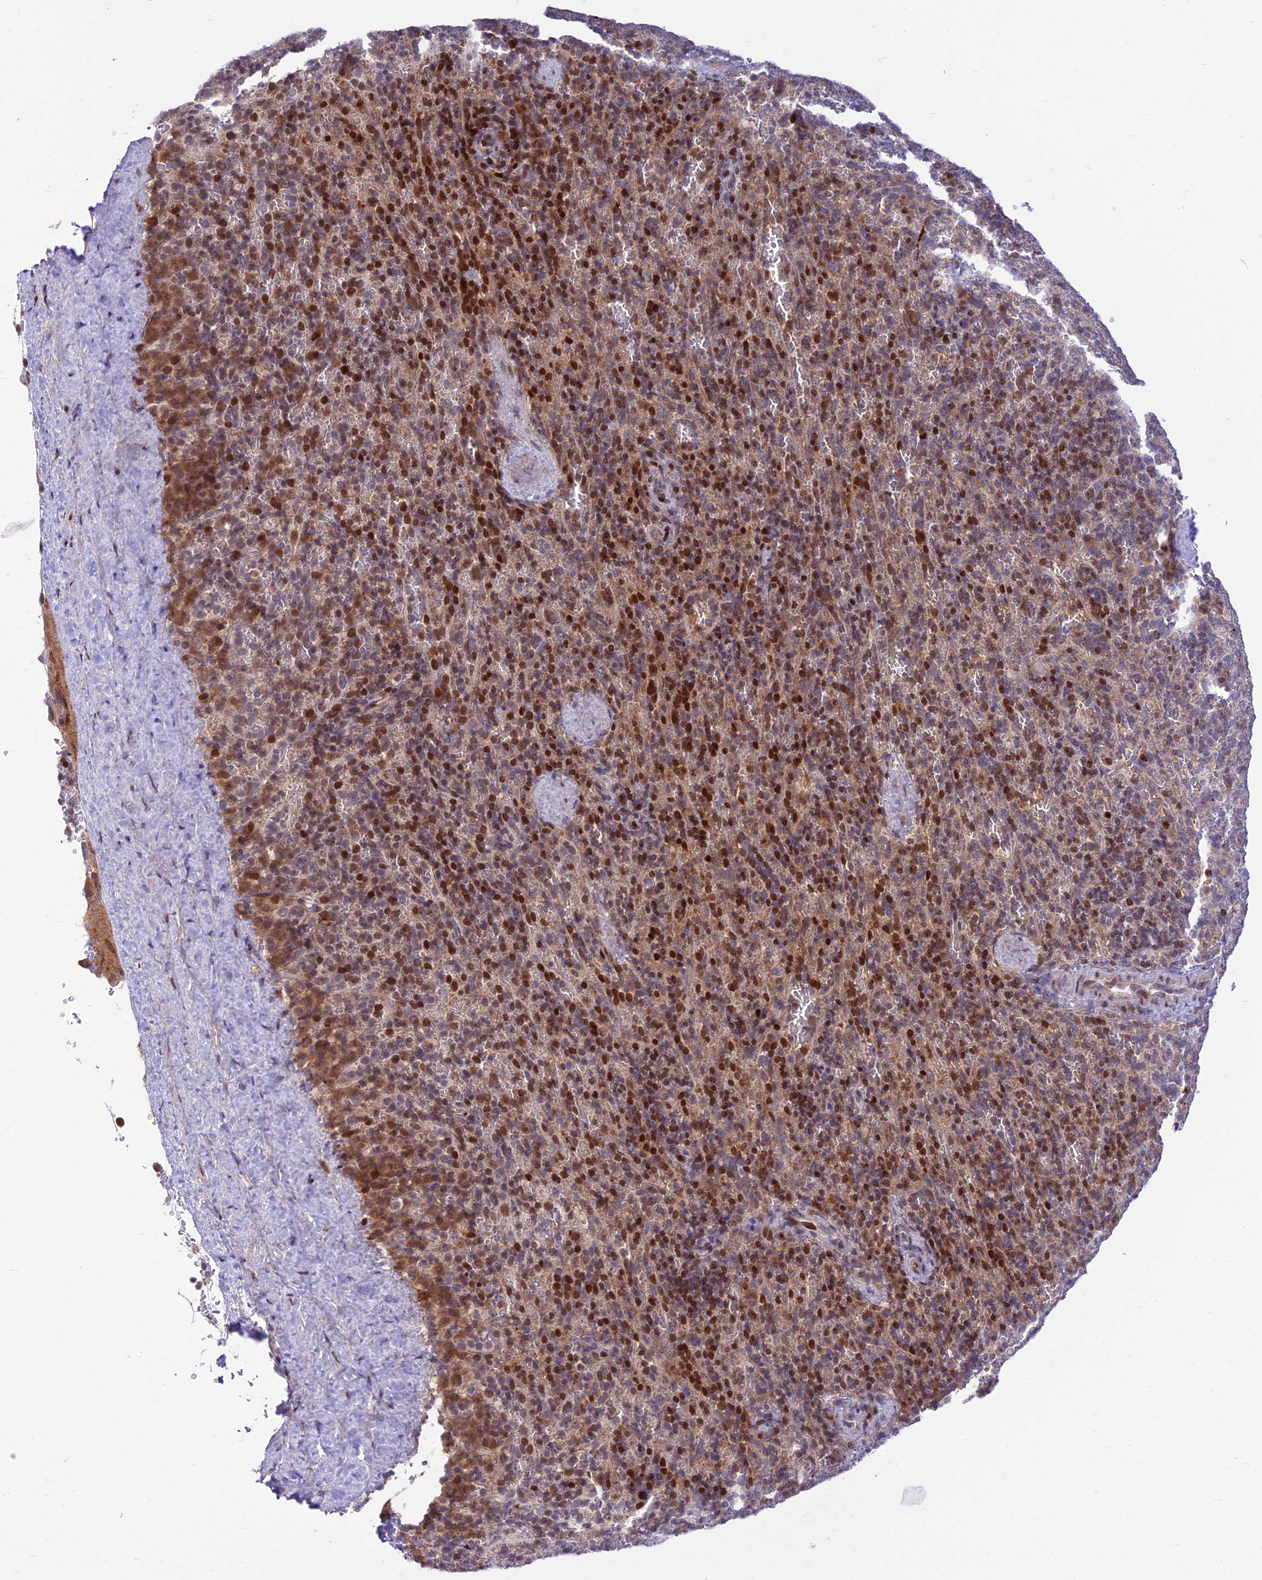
{"staining": {"intensity": "moderate", "quantity": "25%-75%", "location": "nuclear"}, "tissue": "spleen", "cell_type": "Cells in red pulp", "image_type": "normal", "snomed": [{"axis": "morphology", "description": "Normal tissue, NOS"}, {"axis": "topography", "description": "Spleen"}], "caption": "Immunohistochemistry (IHC) (DAB) staining of normal spleen shows moderate nuclear protein expression in approximately 25%-75% of cells in red pulp.", "gene": "FAM186B", "patient": {"sex": "female", "age": 21}}